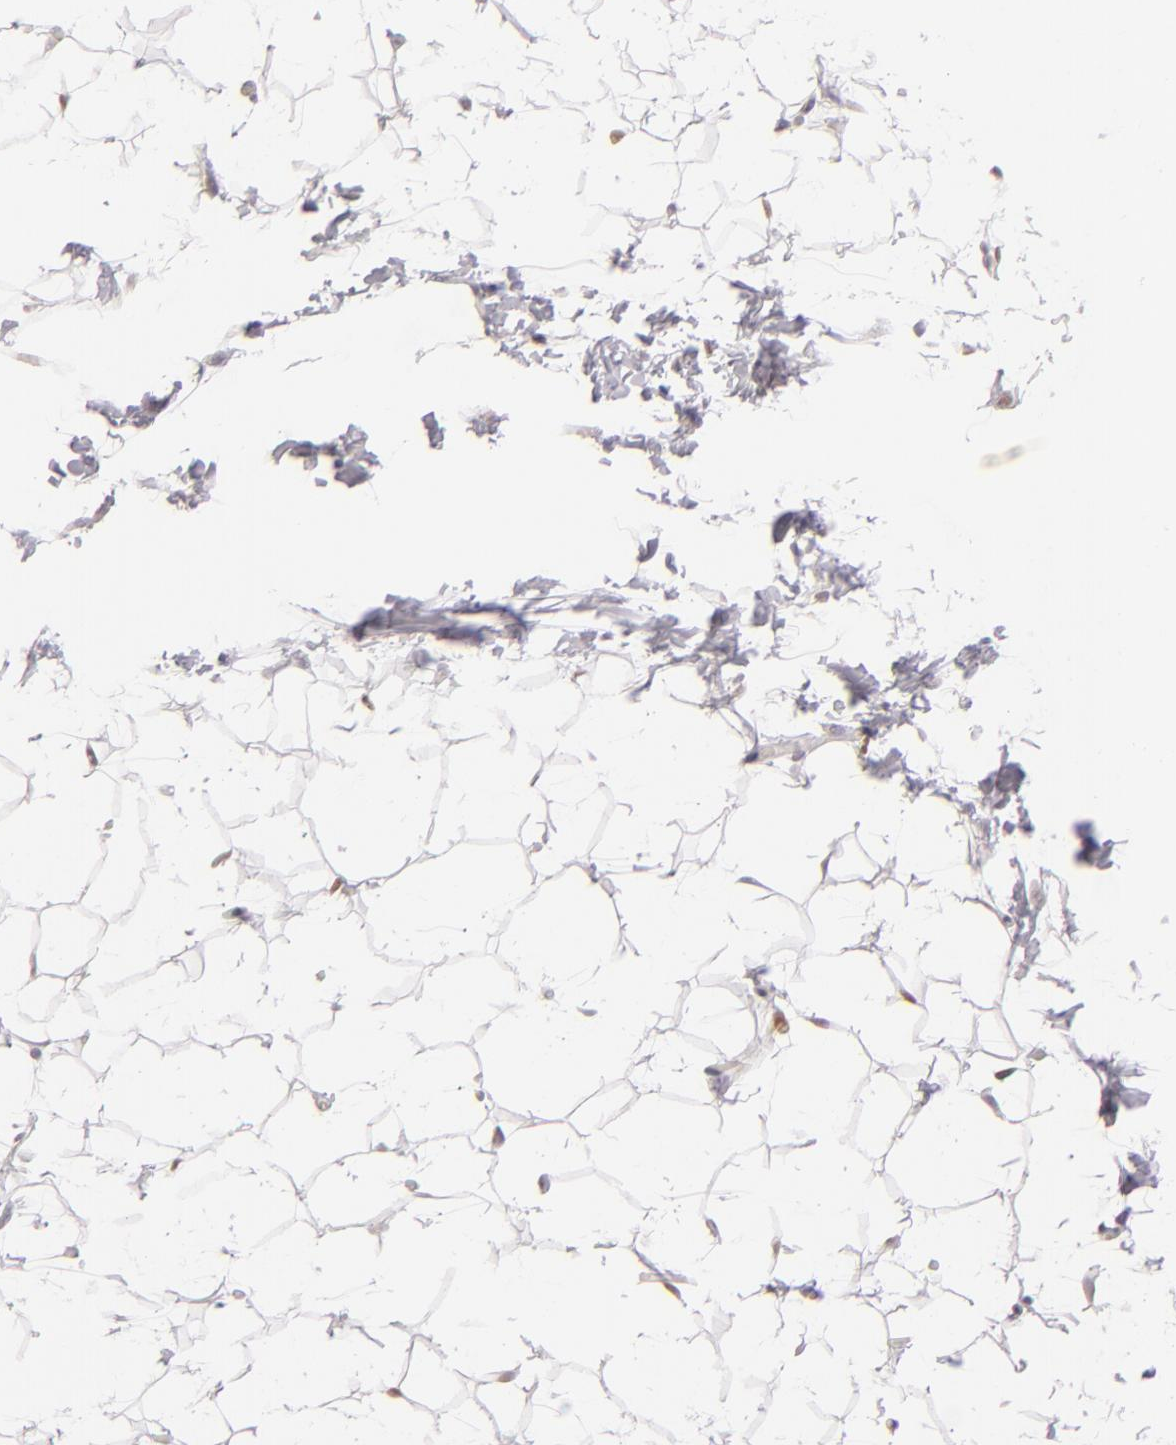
{"staining": {"intensity": "negative", "quantity": "none", "location": "none"}, "tissue": "adipose tissue", "cell_type": "Adipocytes", "image_type": "normal", "snomed": [{"axis": "morphology", "description": "Normal tissue, NOS"}, {"axis": "topography", "description": "Soft tissue"}], "caption": "IHC image of unremarkable adipose tissue stained for a protein (brown), which shows no positivity in adipocytes. (DAB (3,3'-diaminobenzidine) immunohistochemistry (IHC) visualized using brightfield microscopy, high magnification).", "gene": "SIX1", "patient": {"sex": "male", "age": 26}}